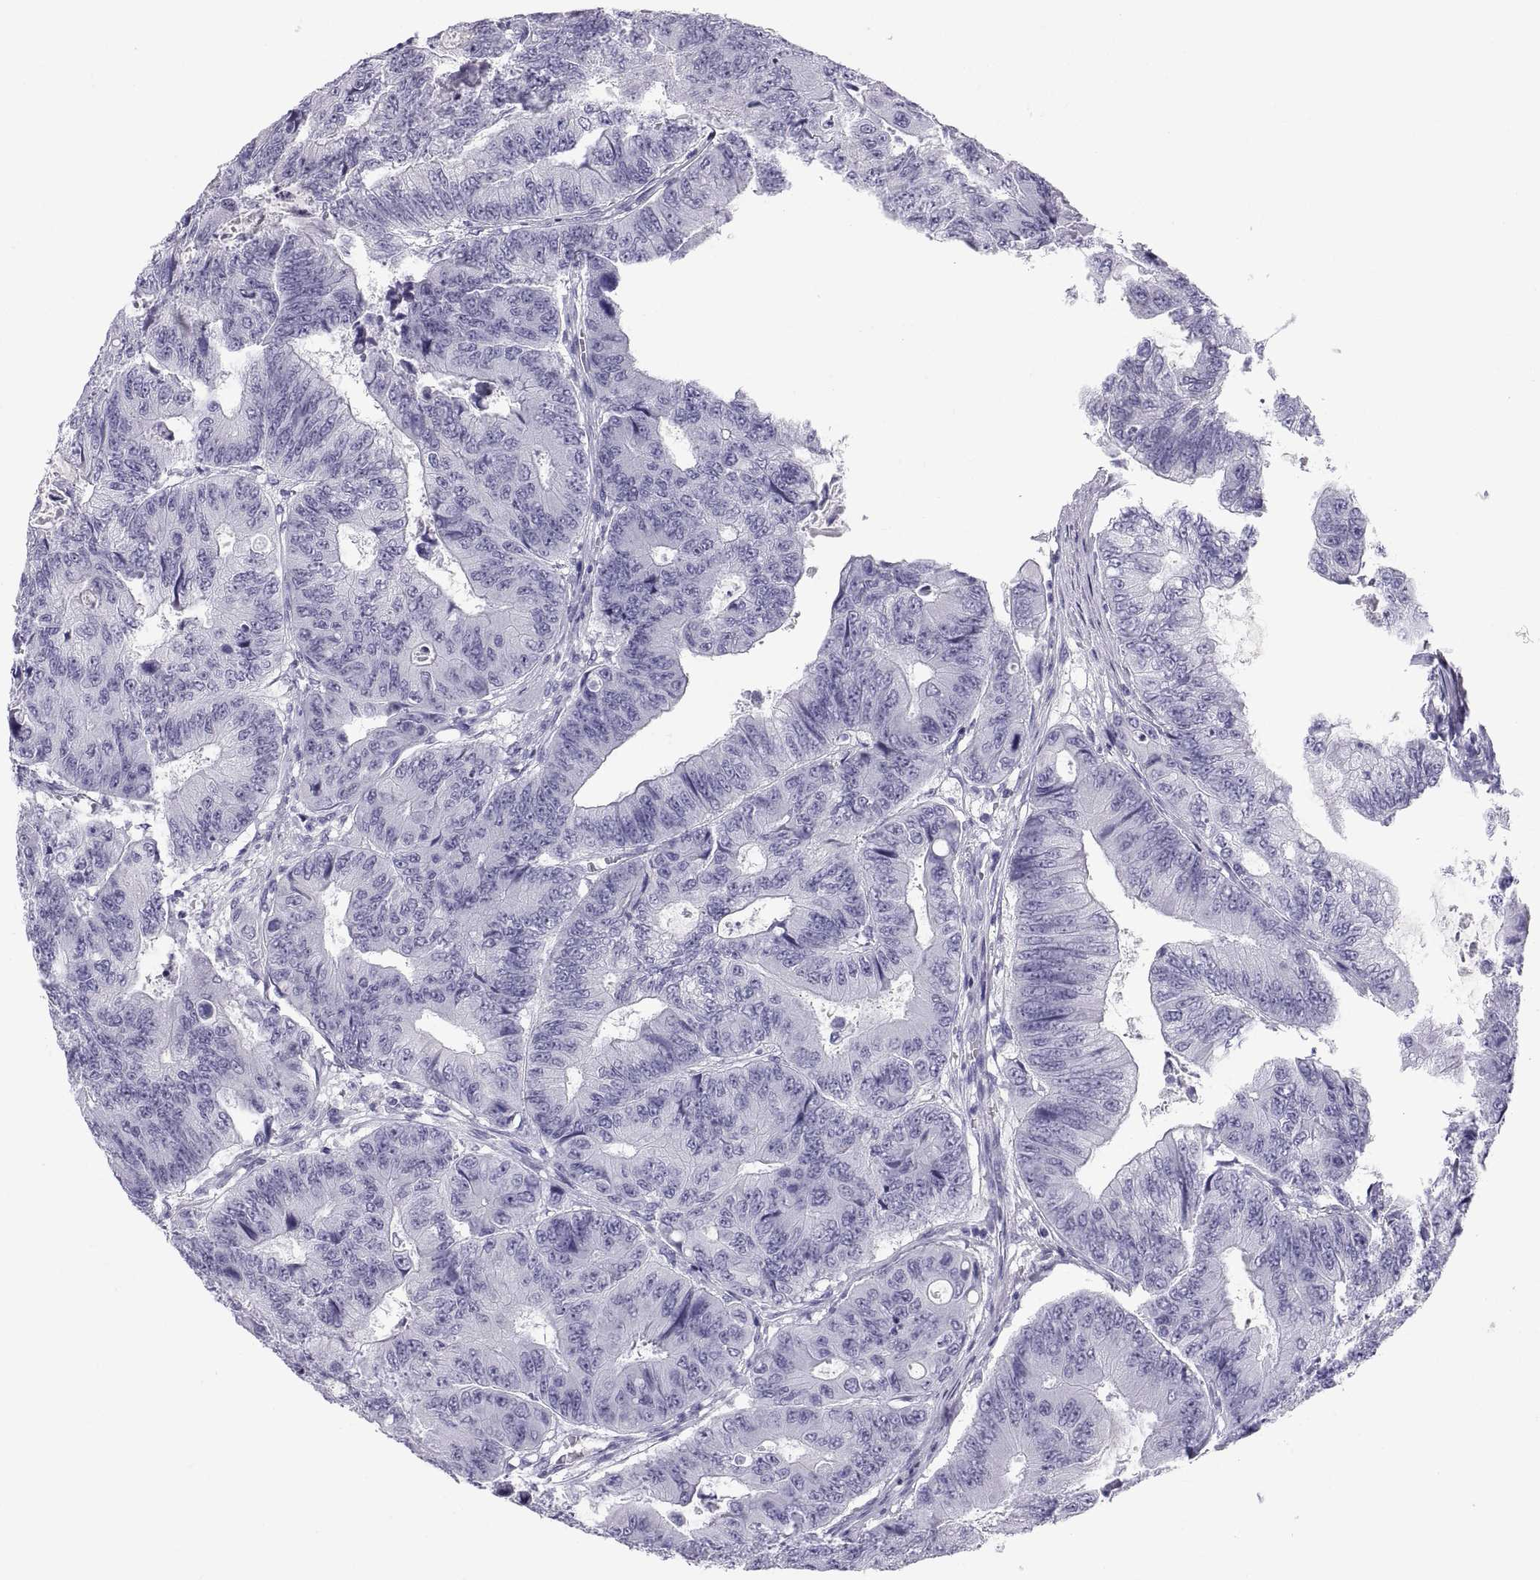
{"staining": {"intensity": "negative", "quantity": "none", "location": "none"}, "tissue": "colorectal cancer", "cell_type": "Tumor cells", "image_type": "cancer", "snomed": [{"axis": "morphology", "description": "Adenocarcinoma, NOS"}, {"axis": "topography", "description": "Colon"}], "caption": "Tumor cells are negative for brown protein staining in colorectal cancer (adenocarcinoma).", "gene": "CT47A10", "patient": {"sex": "female", "age": 48}}